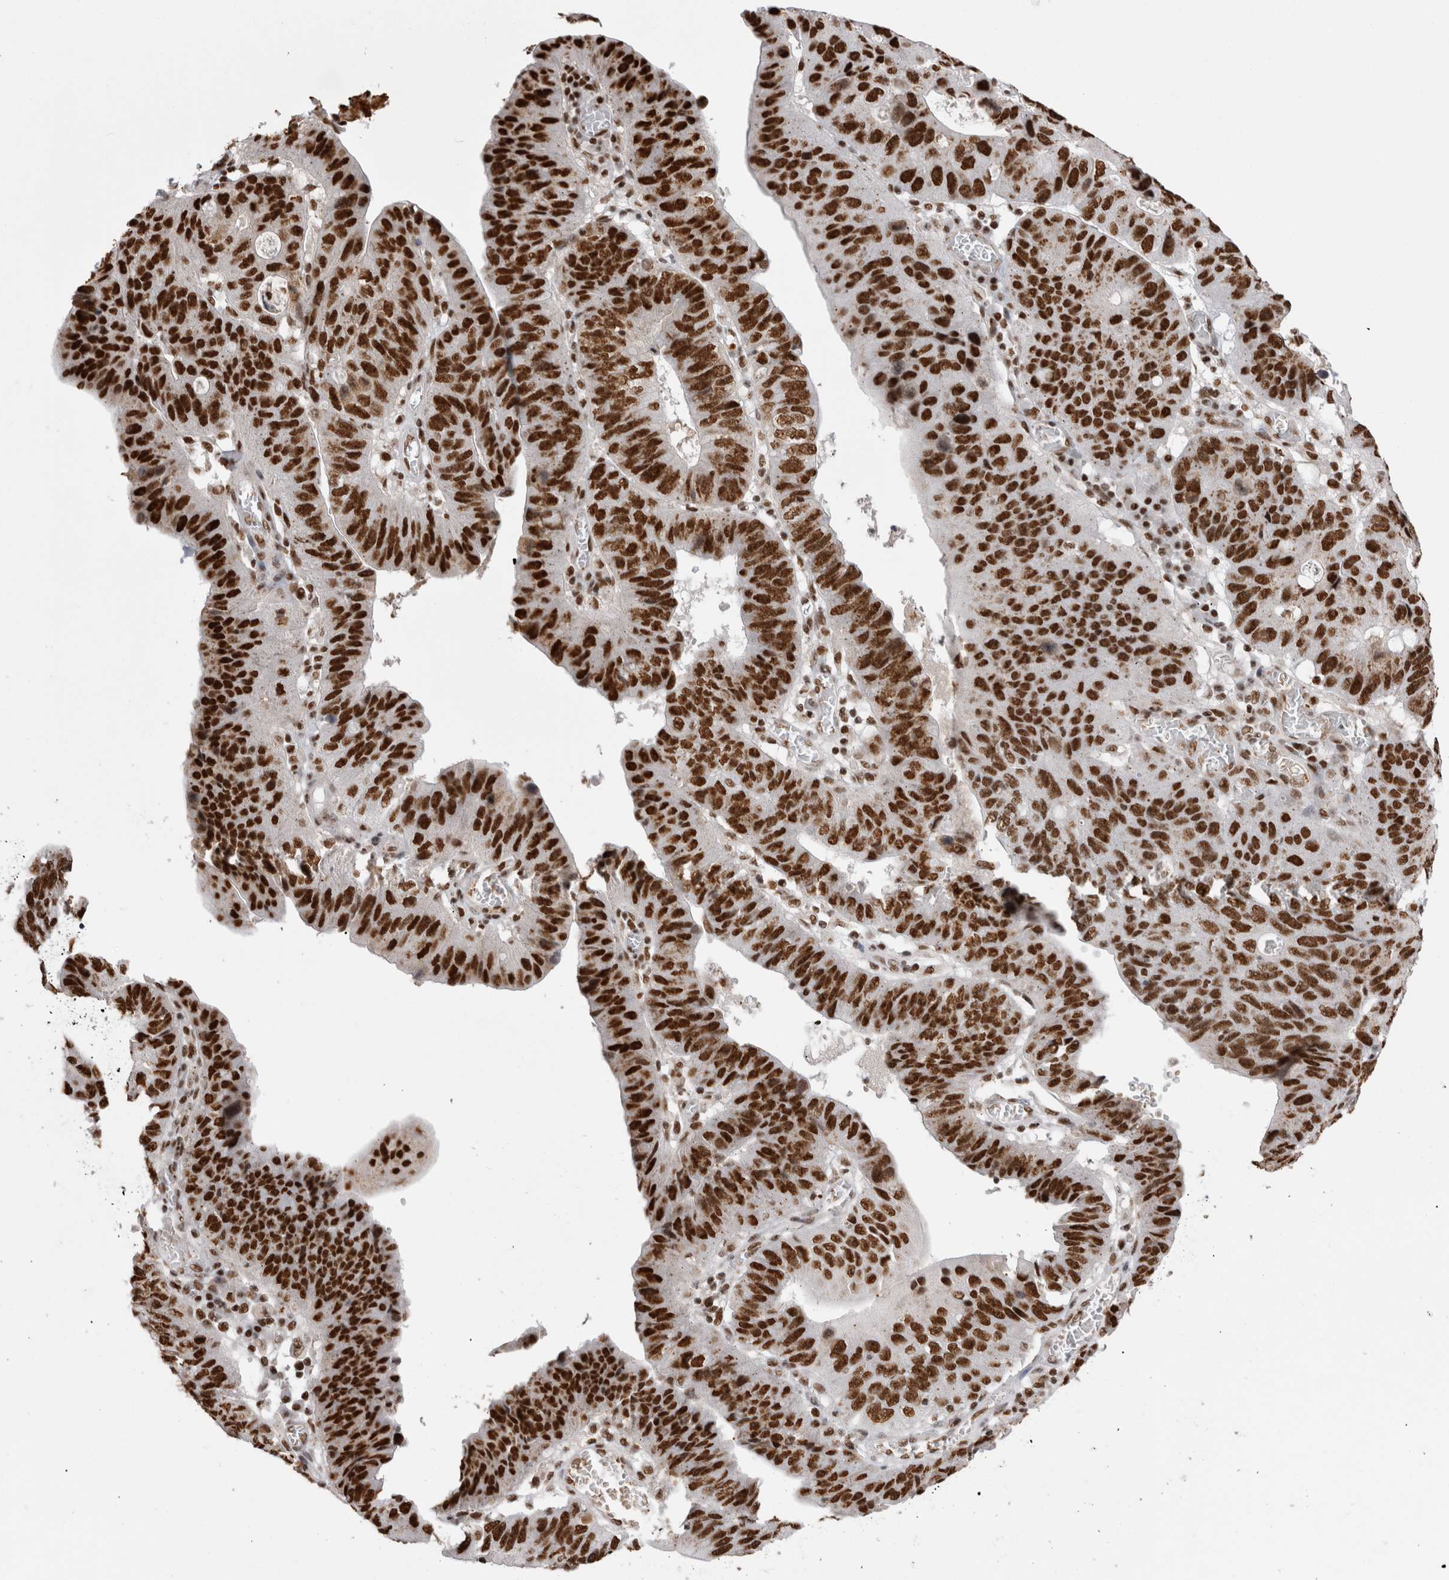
{"staining": {"intensity": "strong", "quantity": ">75%", "location": "nuclear"}, "tissue": "stomach cancer", "cell_type": "Tumor cells", "image_type": "cancer", "snomed": [{"axis": "morphology", "description": "Adenocarcinoma, NOS"}, {"axis": "topography", "description": "Stomach"}], "caption": "This histopathology image displays adenocarcinoma (stomach) stained with immunohistochemistry to label a protein in brown. The nuclear of tumor cells show strong positivity for the protein. Nuclei are counter-stained blue.", "gene": "EYA2", "patient": {"sex": "male", "age": 59}}